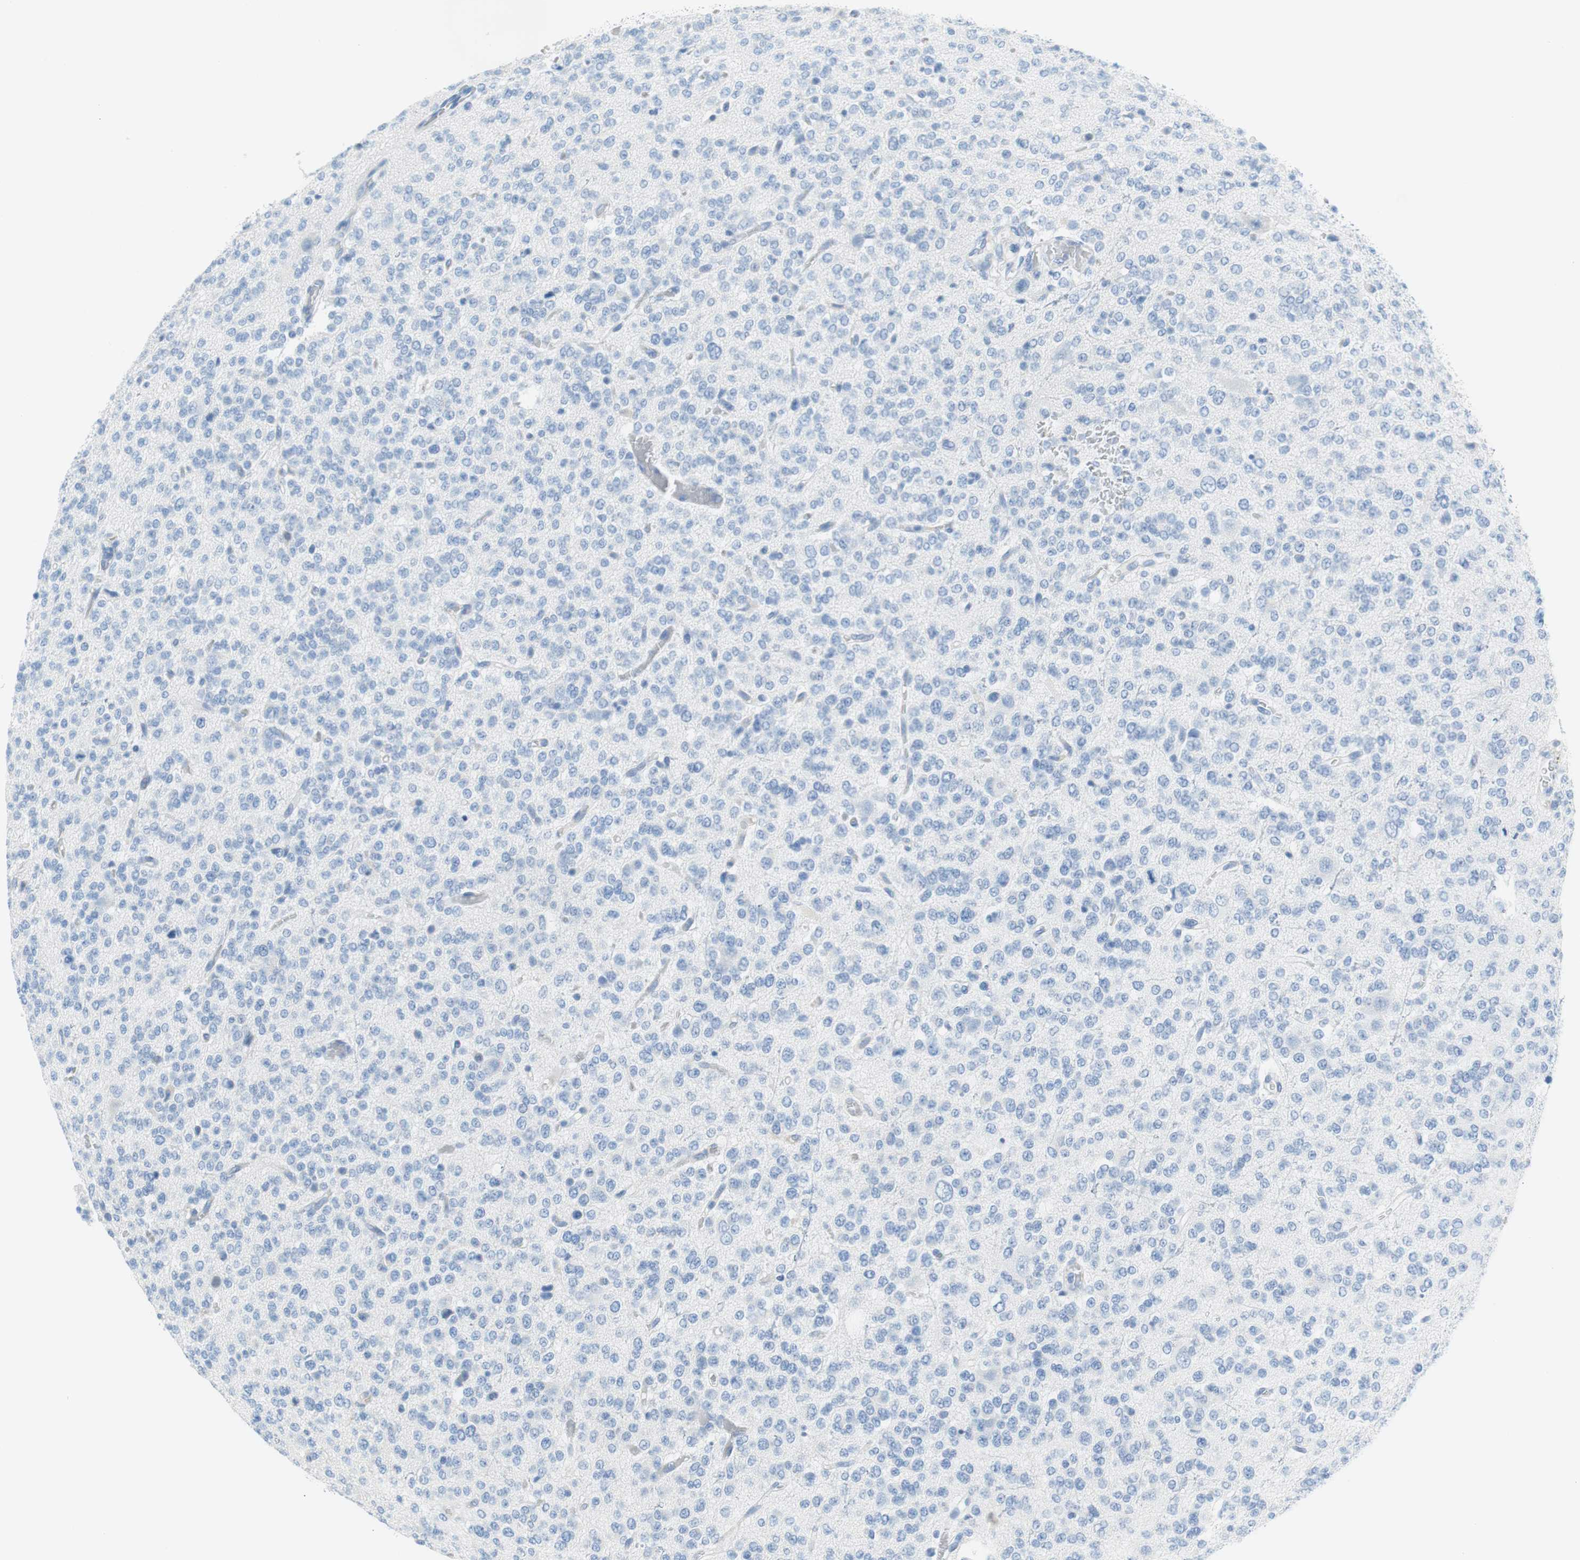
{"staining": {"intensity": "negative", "quantity": "none", "location": "none"}, "tissue": "glioma", "cell_type": "Tumor cells", "image_type": "cancer", "snomed": [{"axis": "morphology", "description": "Glioma, malignant, Low grade"}, {"axis": "topography", "description": "Brain"}], "caption": "This is a micrograph of immunohistochemistry (IHC) staining of glioma, which shows no expression in tumor cells. (Stains: DAB immunohistochemistry (IHC) with hematoxylin counter stain, Microscopy: brightfield microscopy at high magnification).", "gene": "MYH1", "patient": {"sex": "male", "age": 38}}